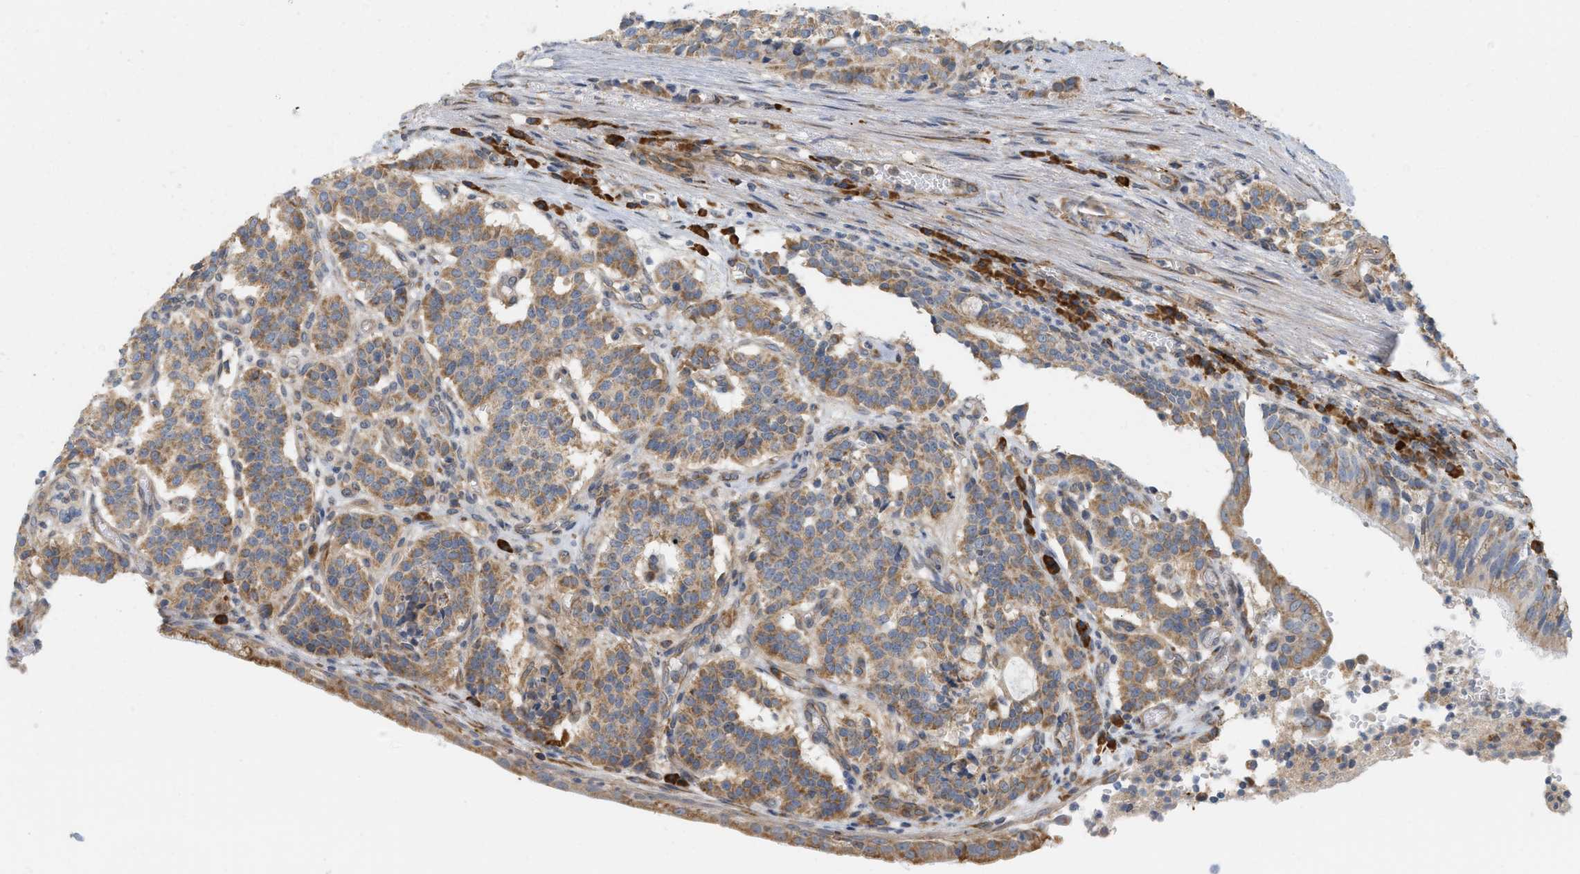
{"staining": {"intensity": "moderate", "quantity": ">75%", "location": "cytoplasmic/membranous"}, "tissue": "carcinoid", "cell_type": "Tumor cells", "image_type": "cancer", "snomed": [{"axis": "morphology", "description": "Carcinoid, malignant, NOS"}, {"axis": "topography", "description": "Lung"}], "caption": "This micrograph exhibits immunohistochemistry staining of carcinoid, with medium moderate cytoplasmic/membranous expression in about >75% of tumor cells.", "gene": "SVOP", "patient": {"sex": "male", "age": 30}}